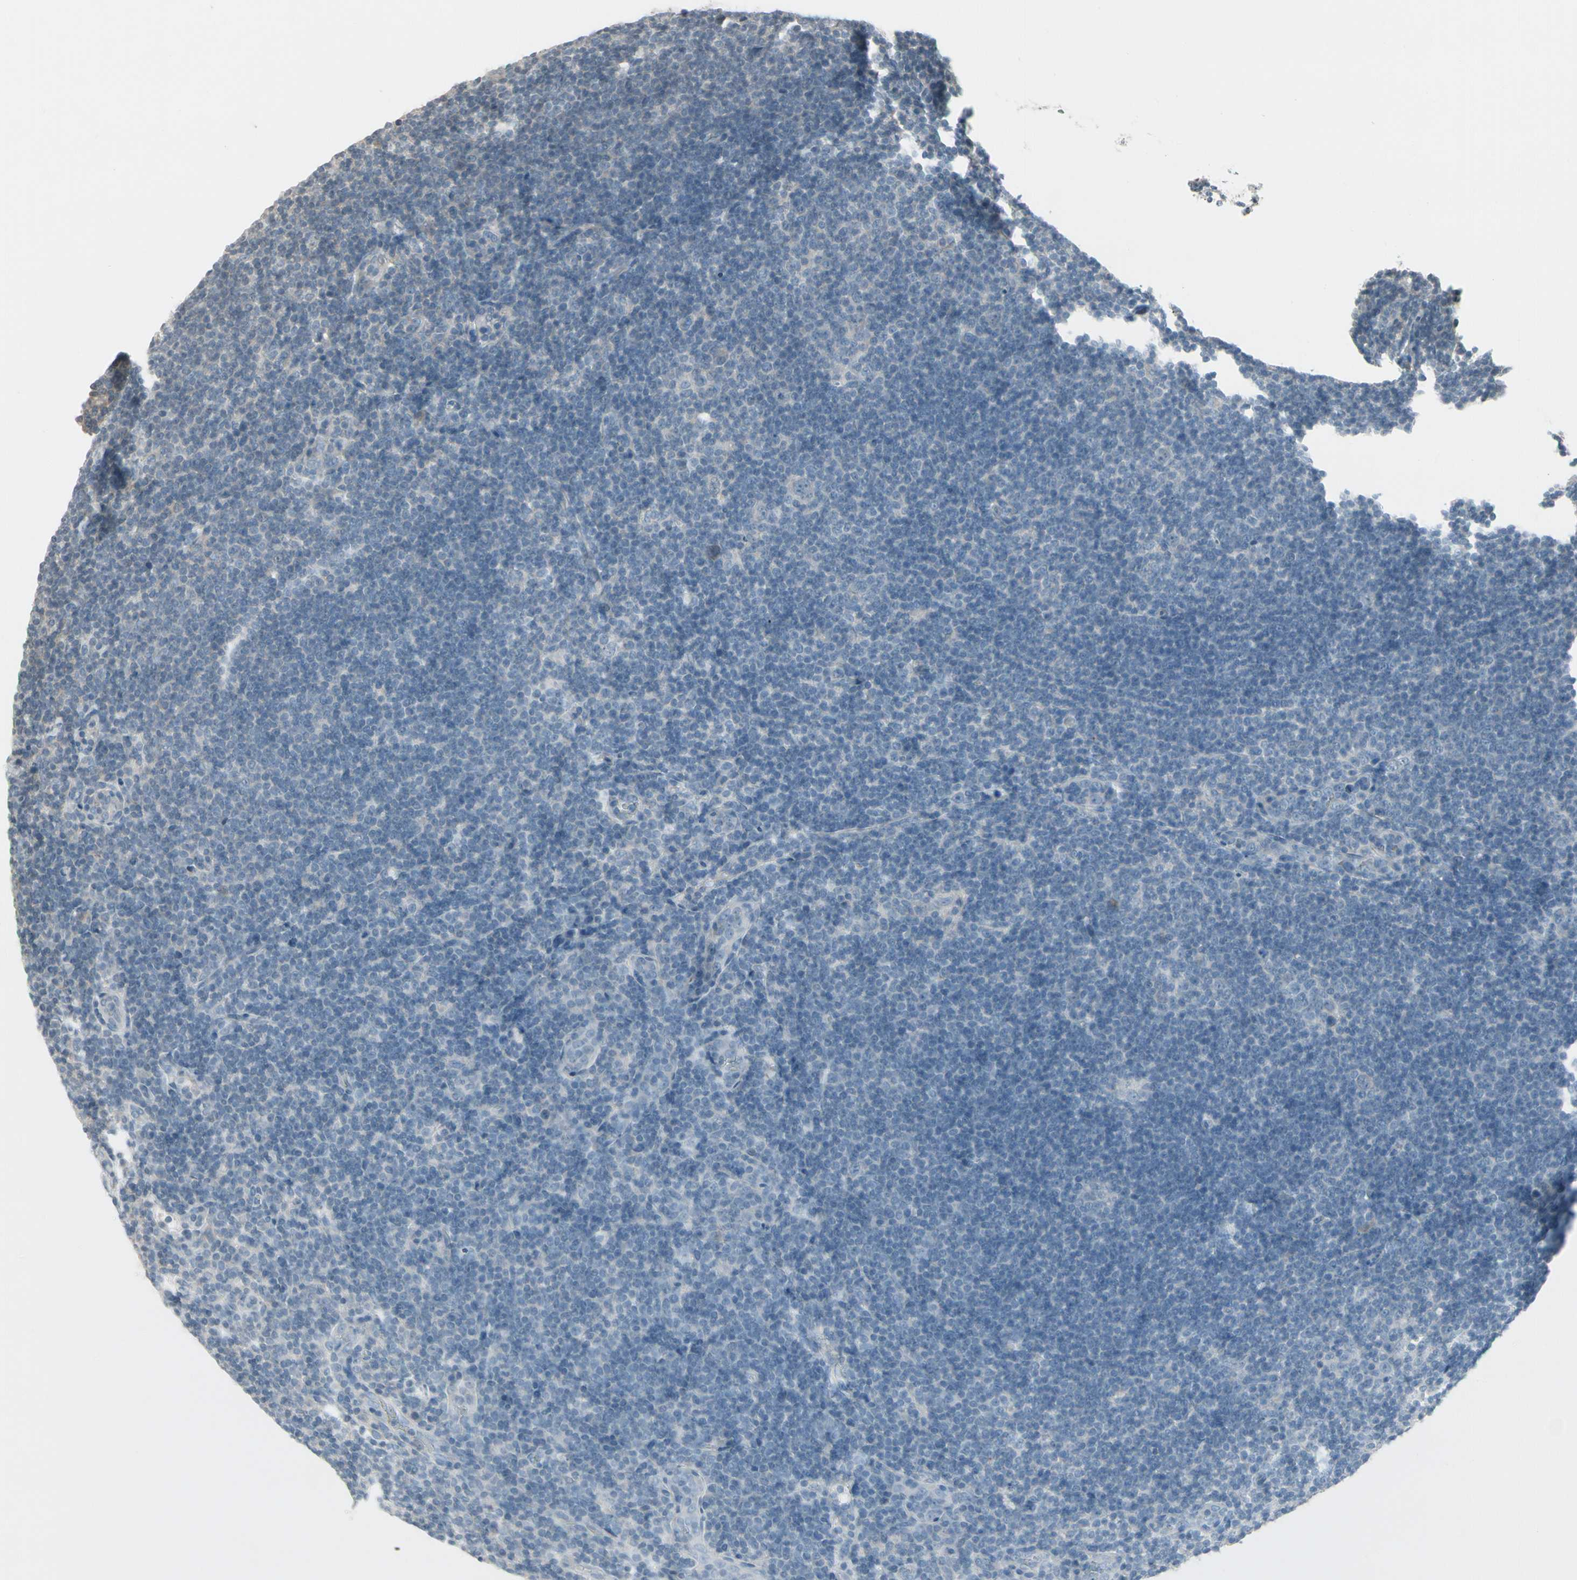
{"staining": {"intensity": "negative", "quantity": "none", "location": "none"}, "tissue": "lymphoma", "cell_type": "Tumor cells", "image_type": "cancer", "snomed": [{"axis": "morphology", "description": "Hodgkin's disease, NOS"}, {"axis": "topography", "description": "Lymph node"}], "caption": "DAB immunohistochemical staining of lymphoma displays no significant staining in tumor cells.", "gene": "ARG2", "patient": {"sex": "female", "age": 57}}